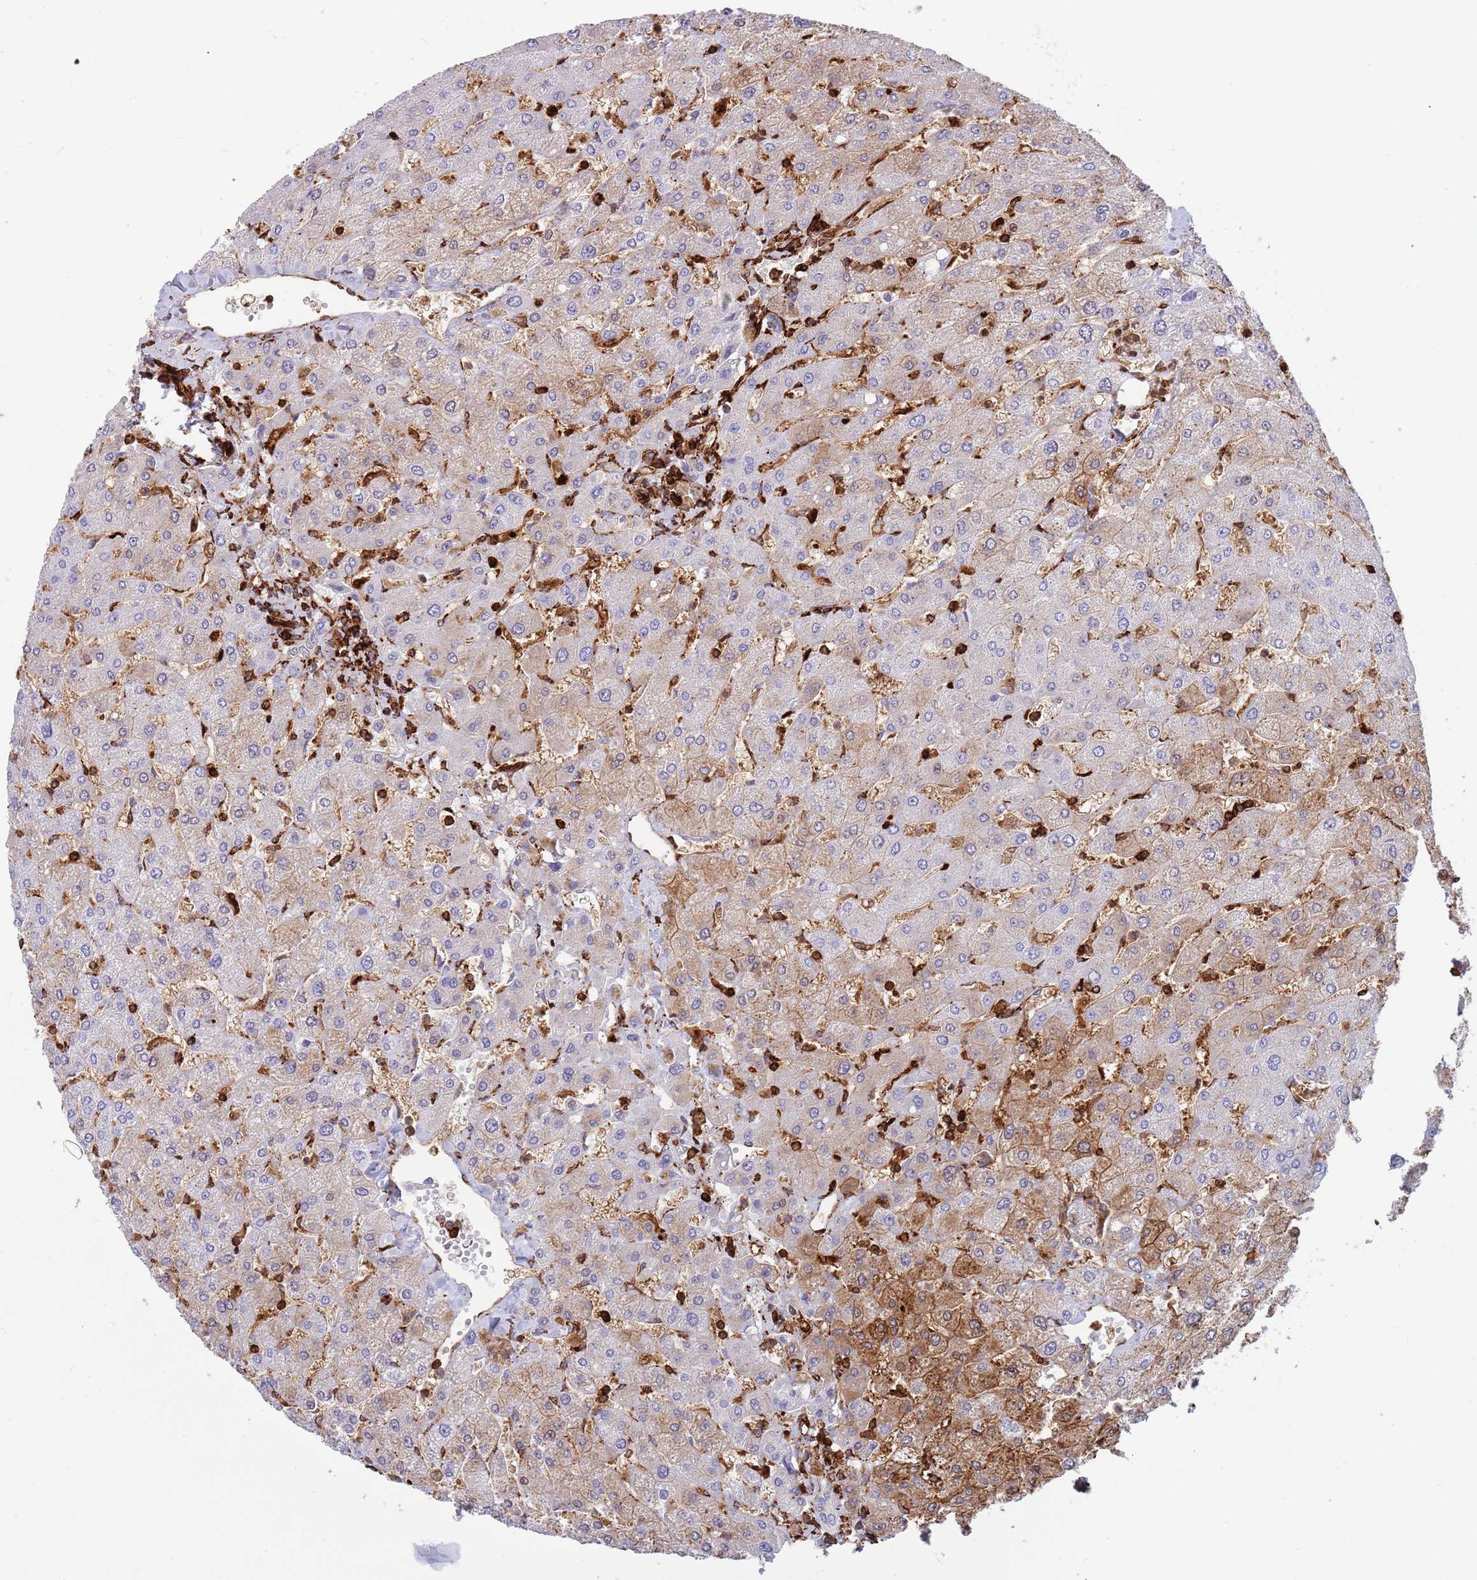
{"staining": {"intensity": "negative", "quantity": "none", "location": "none"}, "tissue": "liver", "cell_type": "Cholangiocytes", "image_type": "normal", "snomed": [{"axis": "morphology", "description": "Normal tissue, NOS"}, {"axis": "topography", "description": "Liver"}], "caption": "Liver stained for a protein using IHC shows no positivity cholangiocytes.", "gene": "KBTBD6", "patient": {"sex": "male", "age": 55}}